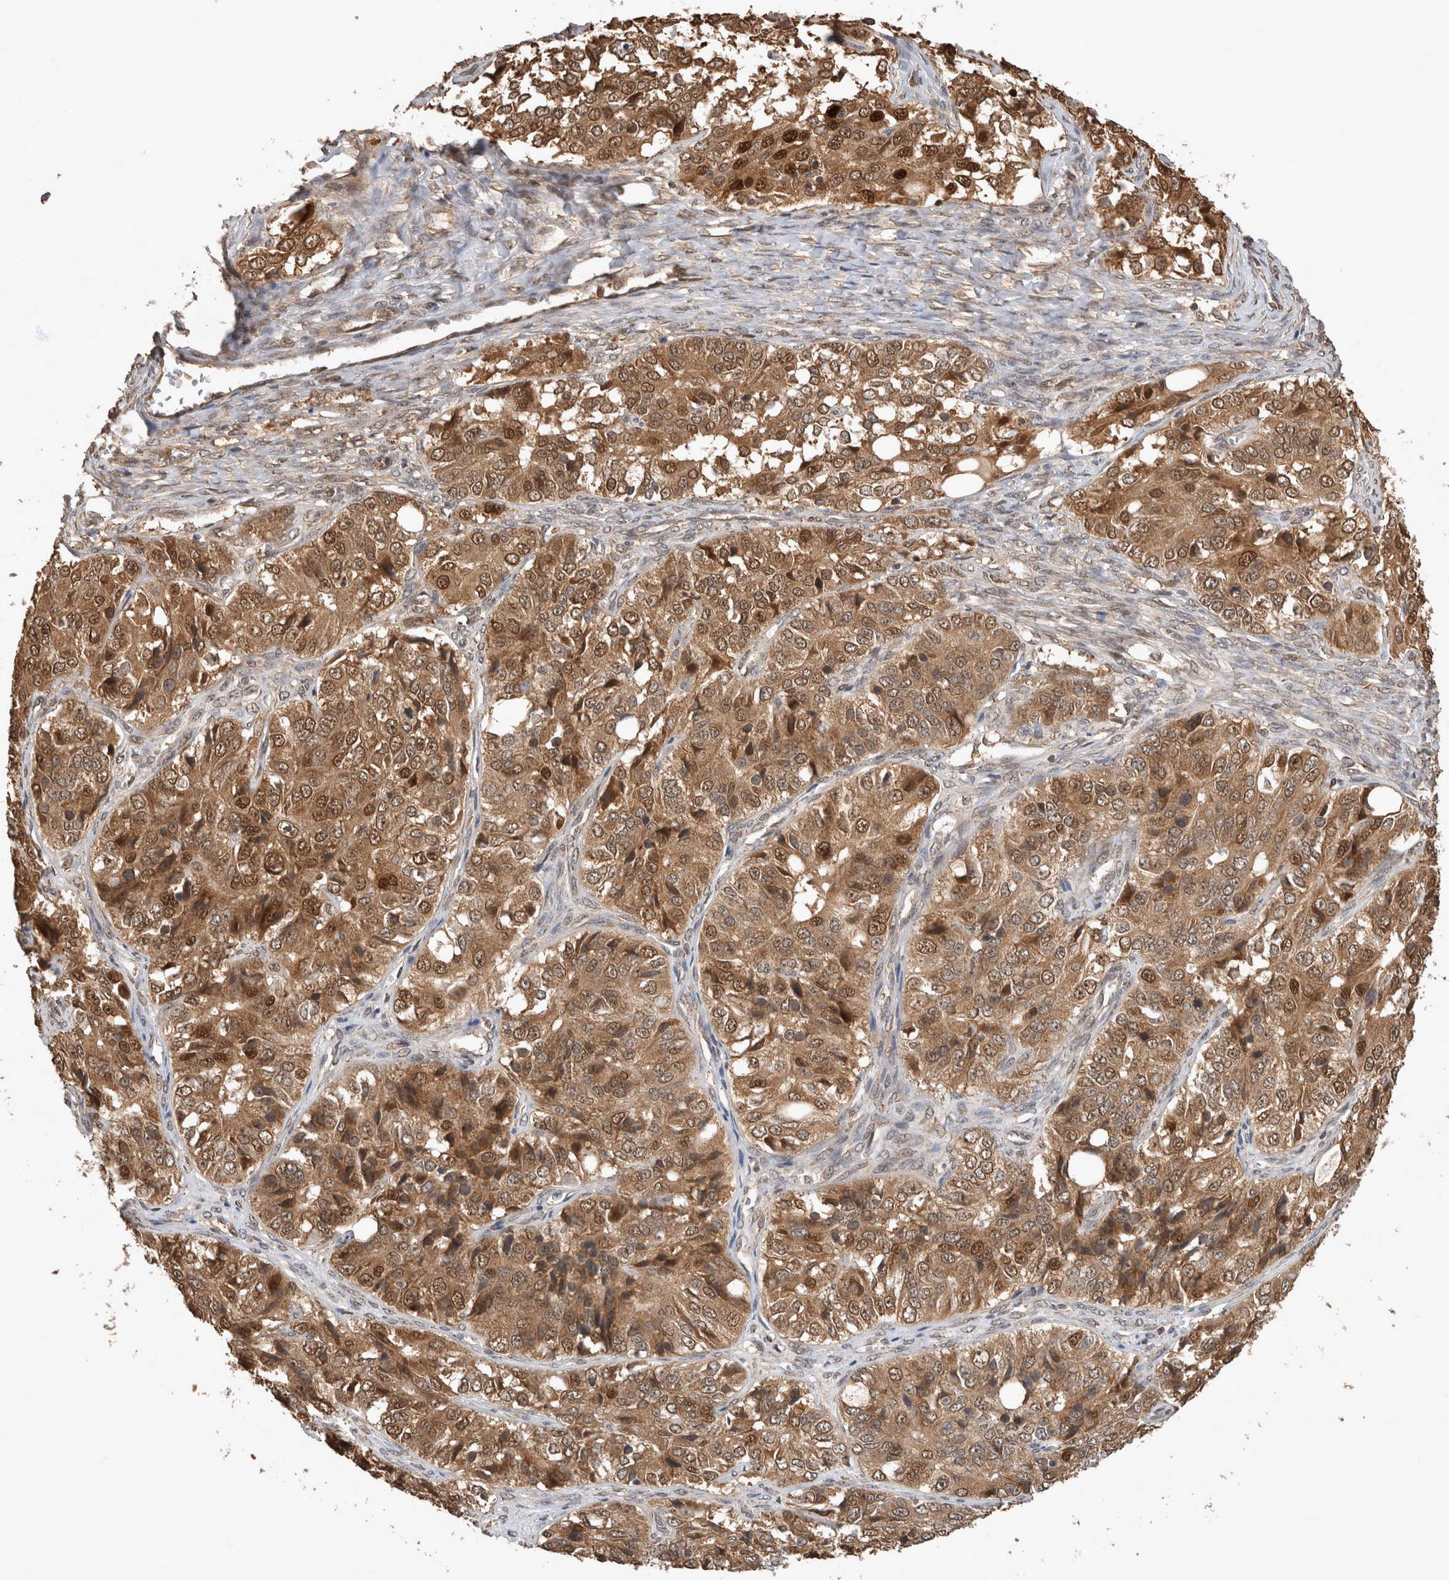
{"staining": {"intensity": "moderate", "quantity": ">75%", "location": "cytoplasmic/membranous,nuclear"}, "tissue": "ovarian cancer", "cell_type": "Tumor cells", "image_type": "cancer", "snomed": [{"axis": "morphology", "description": "Carcinoma, endometroid"}, {"axis": "topography", "description": "Ovary"}], "caption": "Ovarian cancer stained with DAB (3,3'-diaminobenzidine) immunohistochemistry reveals medium levels of moderate cytoplasmic/membranous and nuclear positivity in about >75% of tumor cells.", "gene": "OTUD7B", "patient": {"sex": "female", "age": 51}}